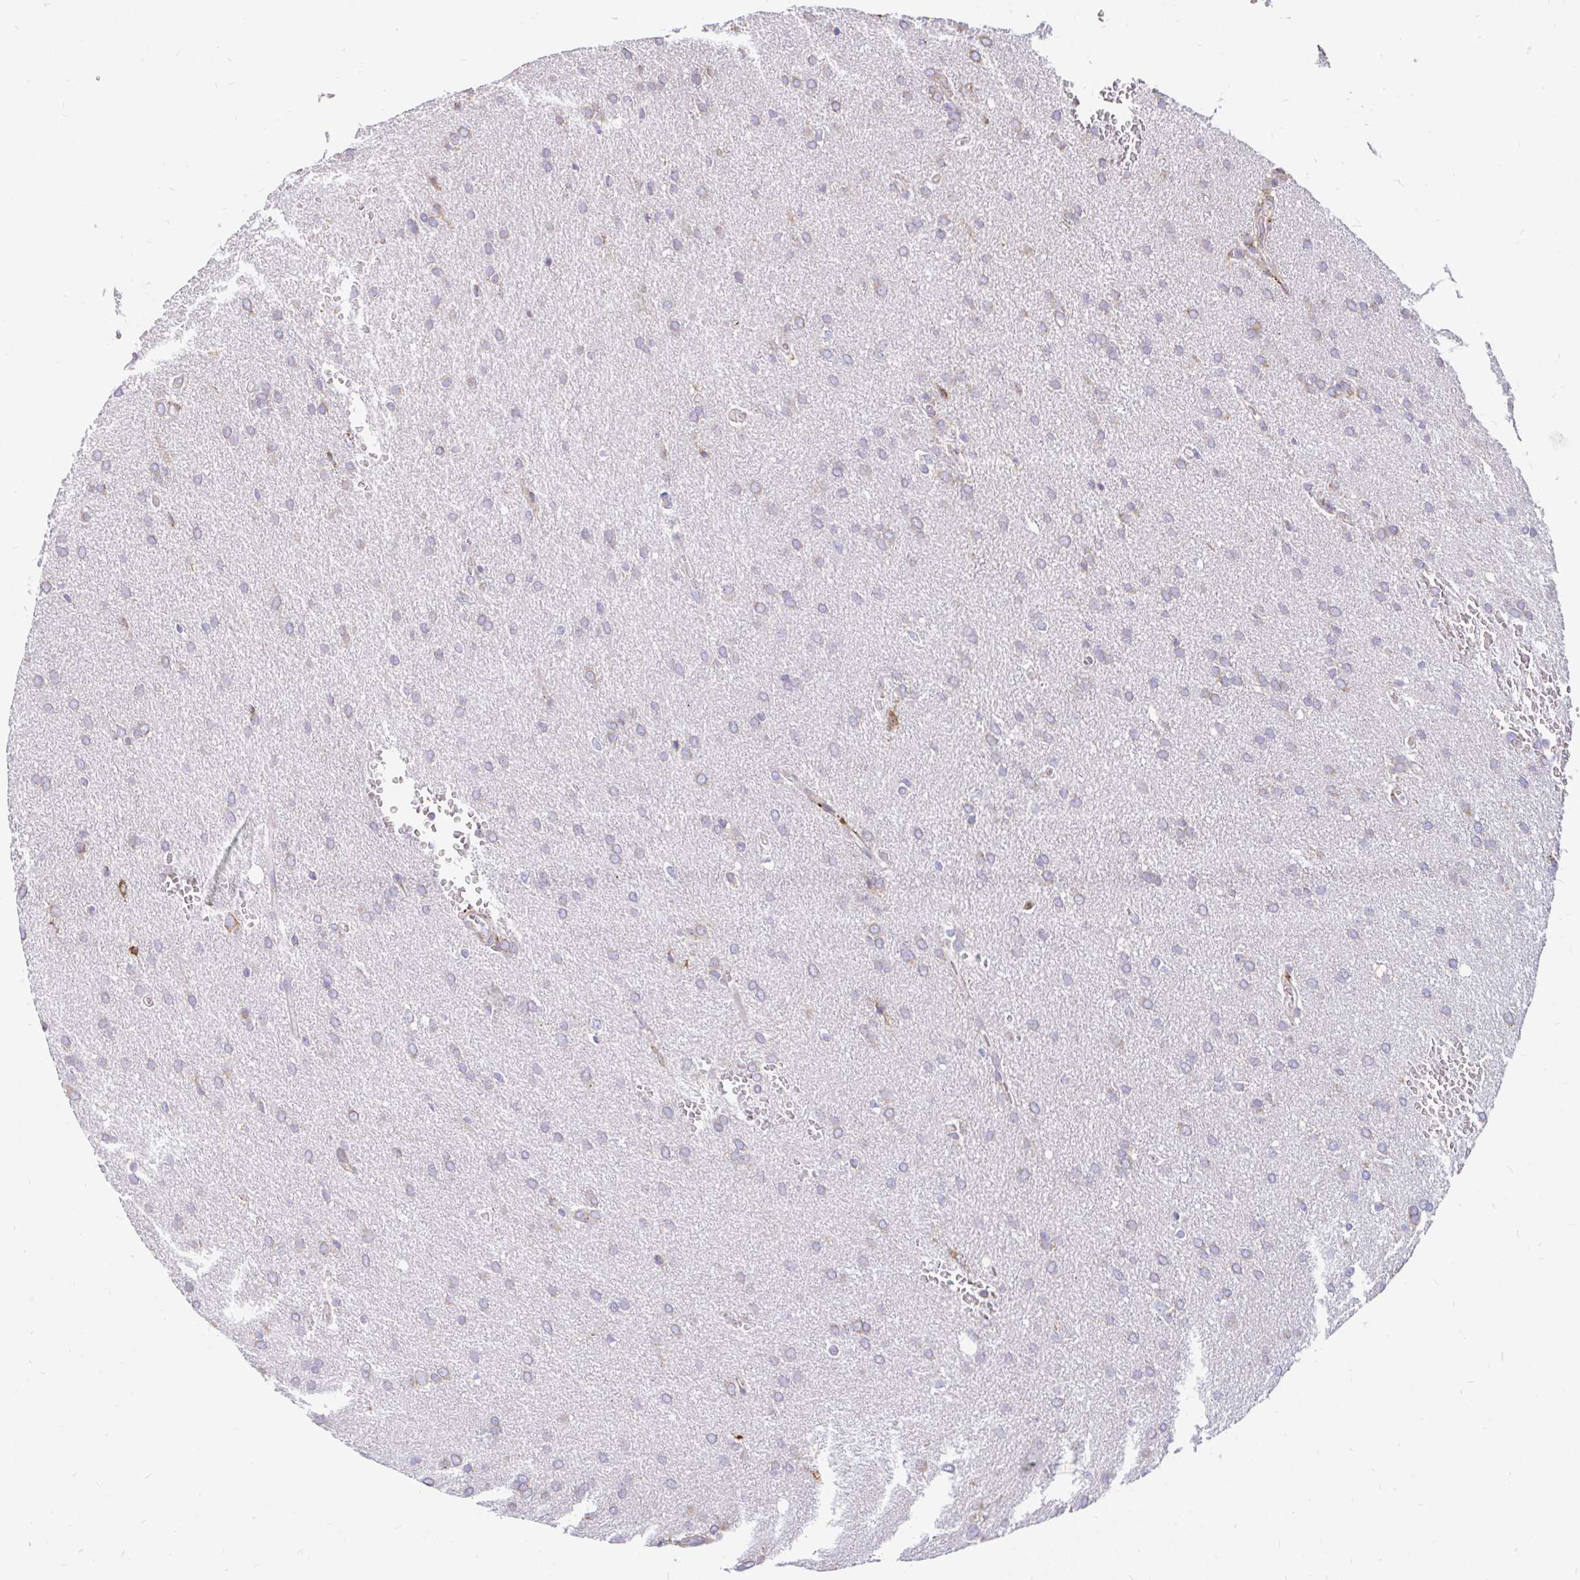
{"staining": {"intensity": "negative", "quantity": "none", "location": "none"}, "tissue": "glioma", "cell_type": "Tumor cells", "image_type": "cancer", "snomed": [{"axis": "morphology", "description": "Glioma, malignant, Low grade"}, {"axis": "topography", "description": "Brain"}], "caption": "An immunohistochemistry (IHC) image of glioma is shown. There is no staining in tumor cells of glioma. (Brightfield microscopy of DAB (3,3'-diaminobenzidine) immunohistochemistry at high magnification).", "gene": "EML5", "patient": {"sex": "female", "age": 33}}